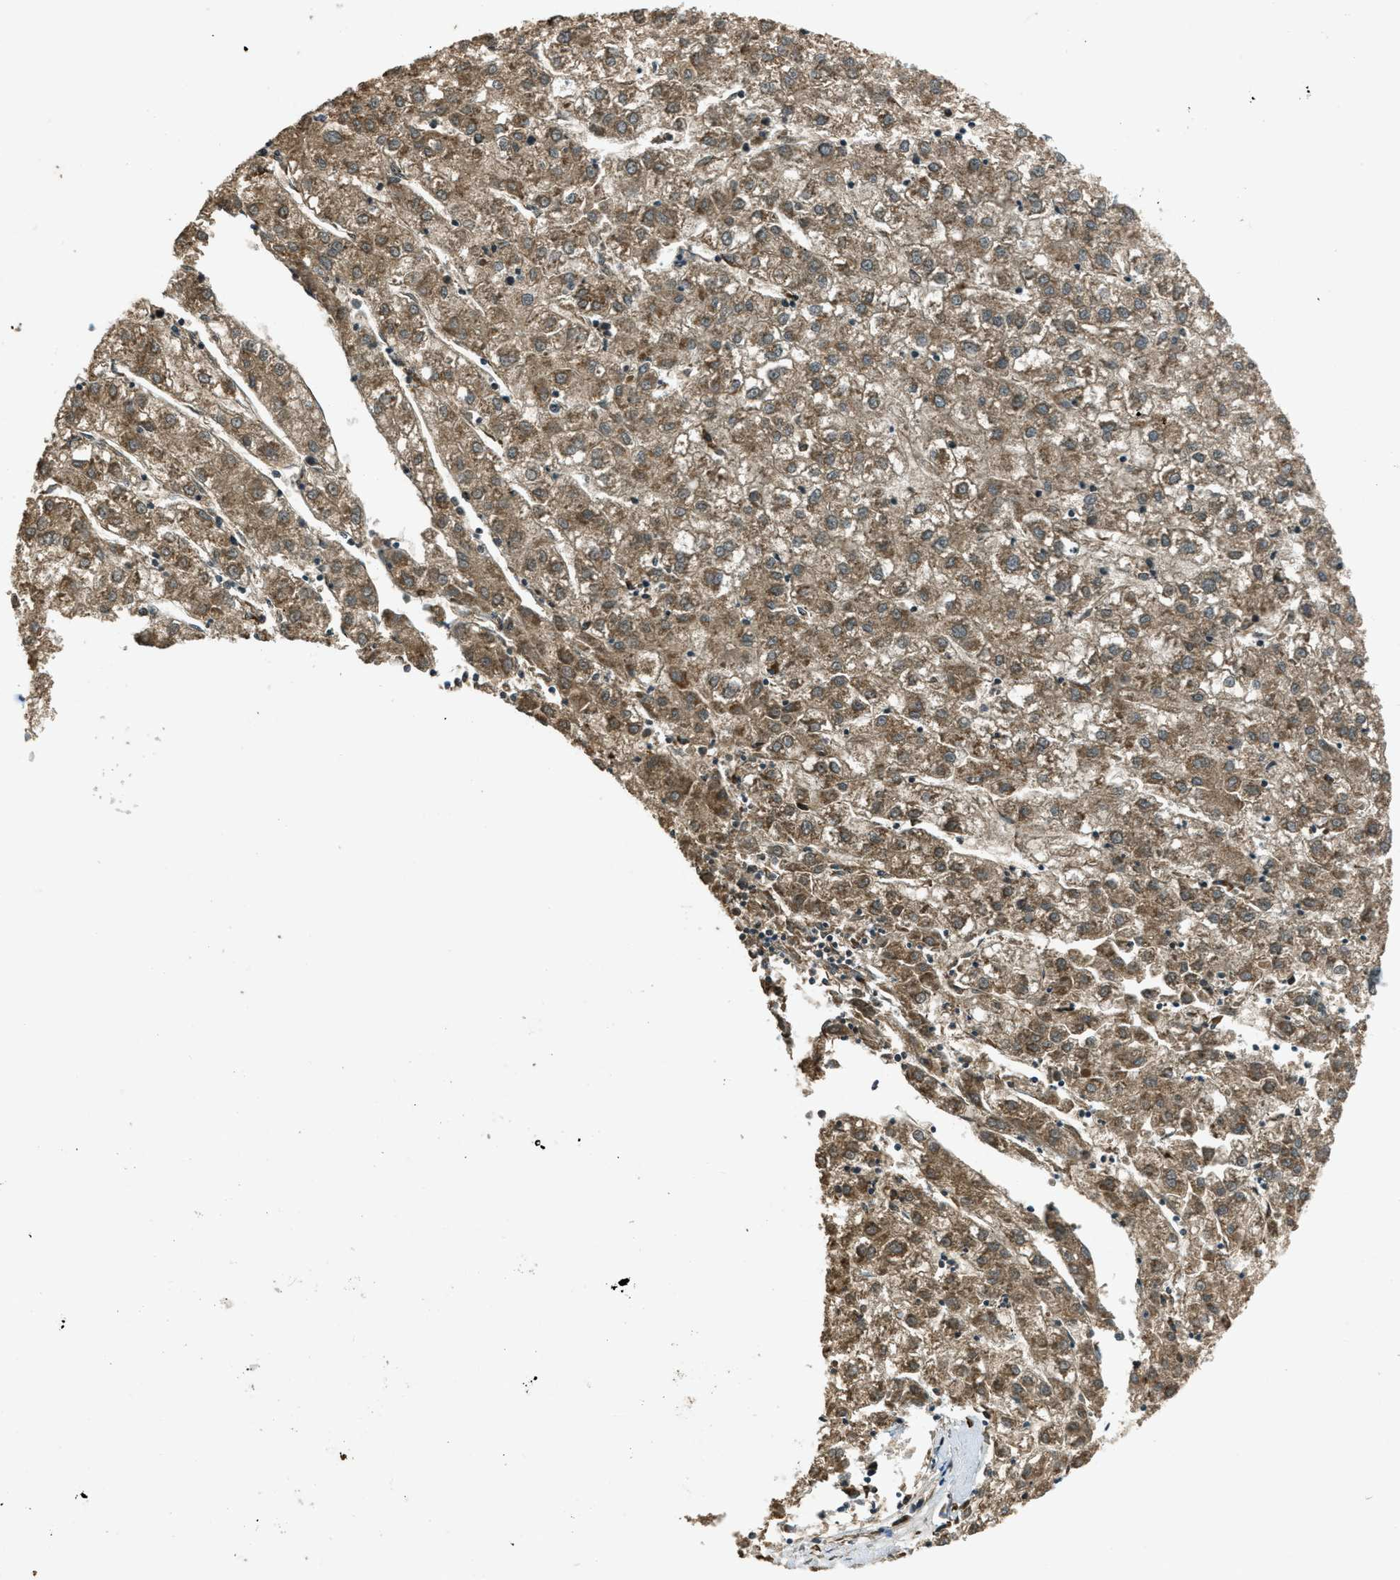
{"staining": {"intensity": "moderate", "quantity": ">75%", "location": "cytoplasmic/membranous"}, "tissue": "liver cancer", "cell_type": "Tumor cells", "image_type": "cancer", "snomed": [{"axis": "morphology", "description": "Carcinoma, Hepatocellular, NOS"}, {"axis": "topography", "description": "Liver"}], "caption": "Human liver cancer (hepatocellular carcinoma) stained for a protein (brown) reveals moderate cytoplasmic/membranous positive staining in approximately >75% of tumor cells.", "gene": "EIF2AK3", "patient": {"sex": "male", "age": 72}}